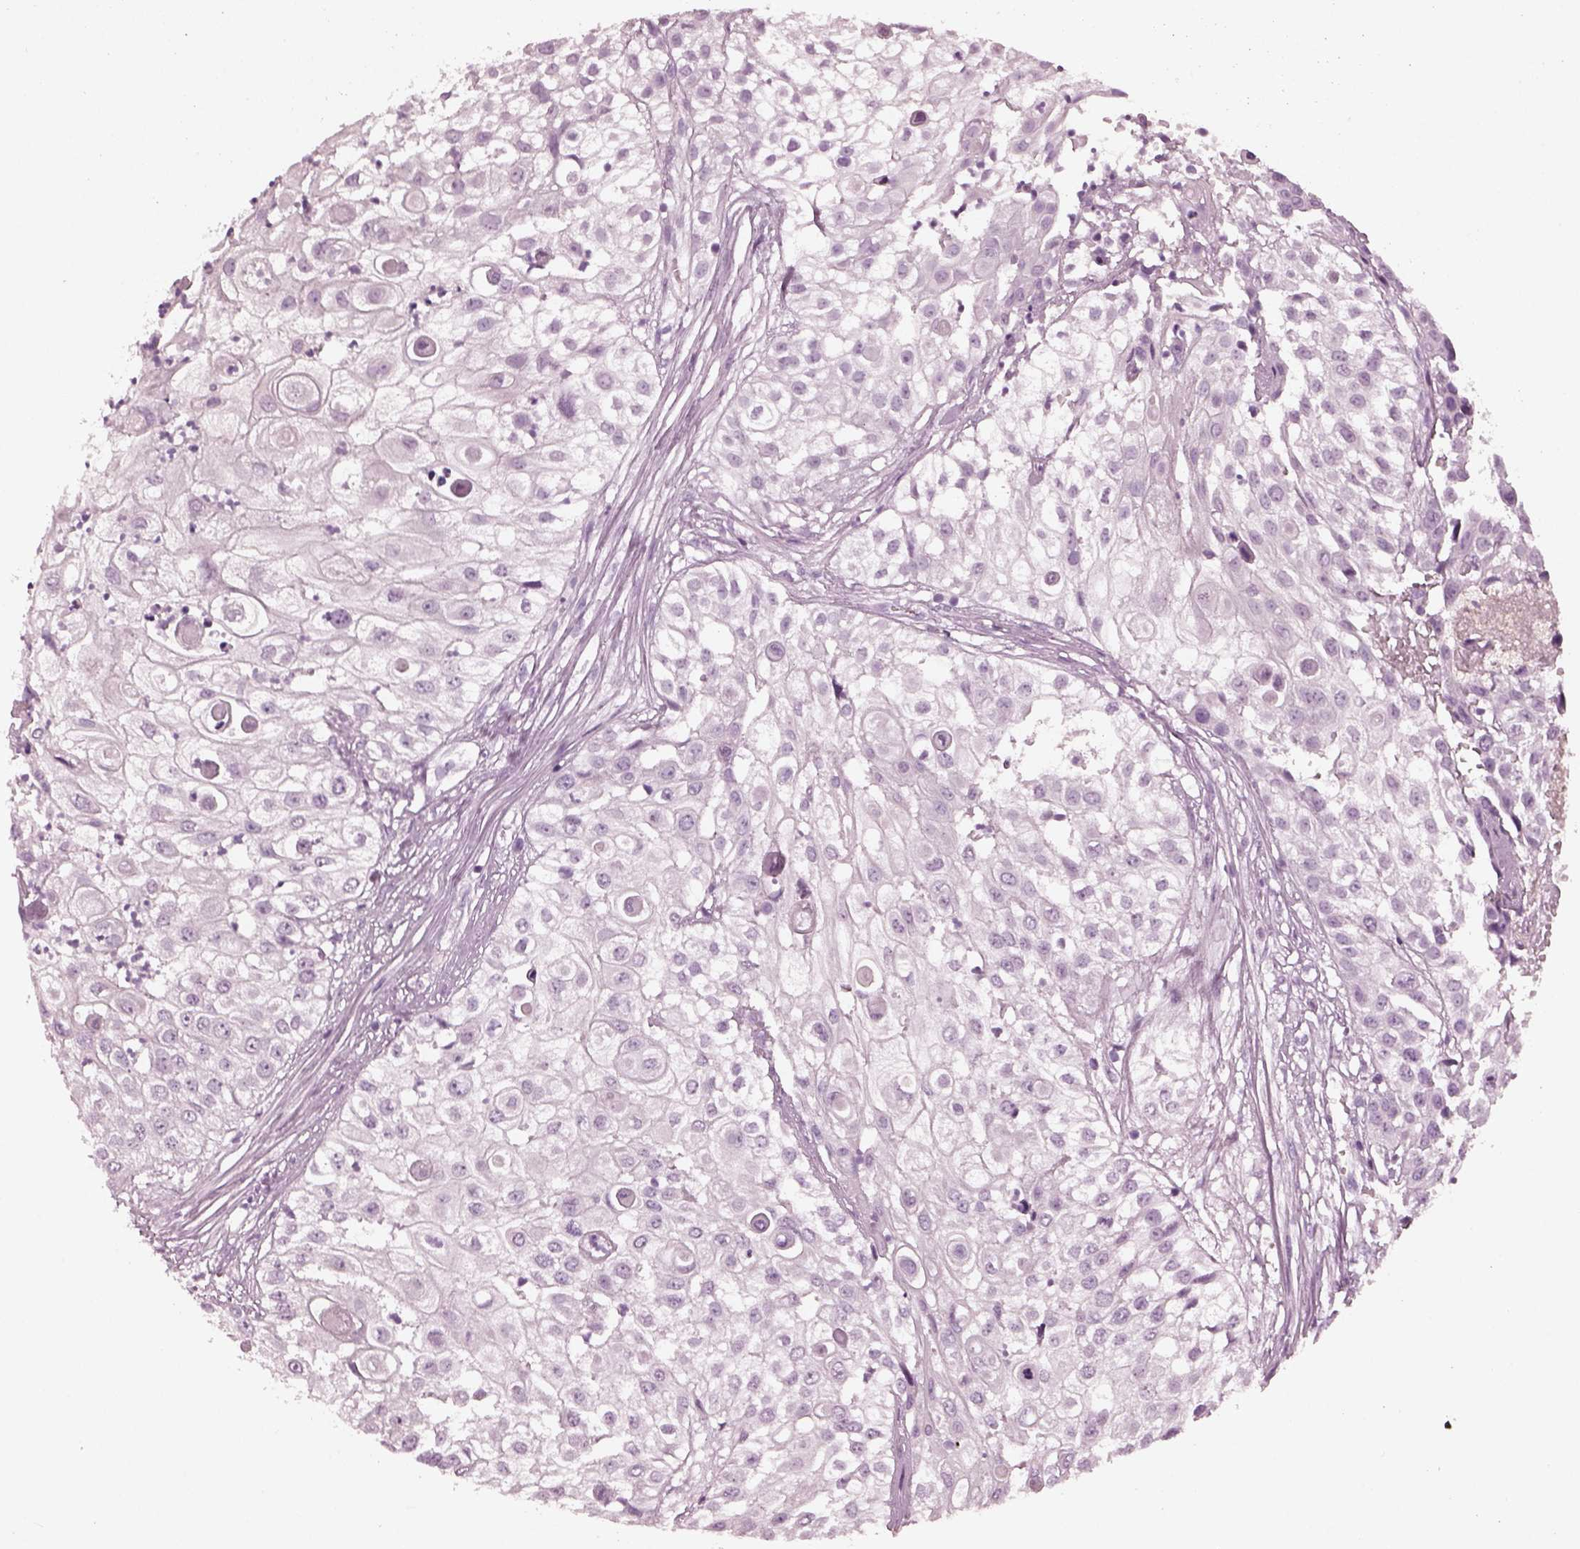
{"staining": {"intensity": "negative", "quantity": "none", "location": "none"}, "tissue": "urothelial cancer", "cell_type": "Tumor cells", "image_type": "cancer", "snomed": [{"axis": "morphology", "description": "Urothelial carcinoma, High grade"}, {"axis": "topography", "description": "Urinary bladder"}], "caption": "A micrograph of human urothelial cancer is negative for staining in tumor cells.", "gene": "SHTN1", "patient": {"sex": "female", "age": 79}}